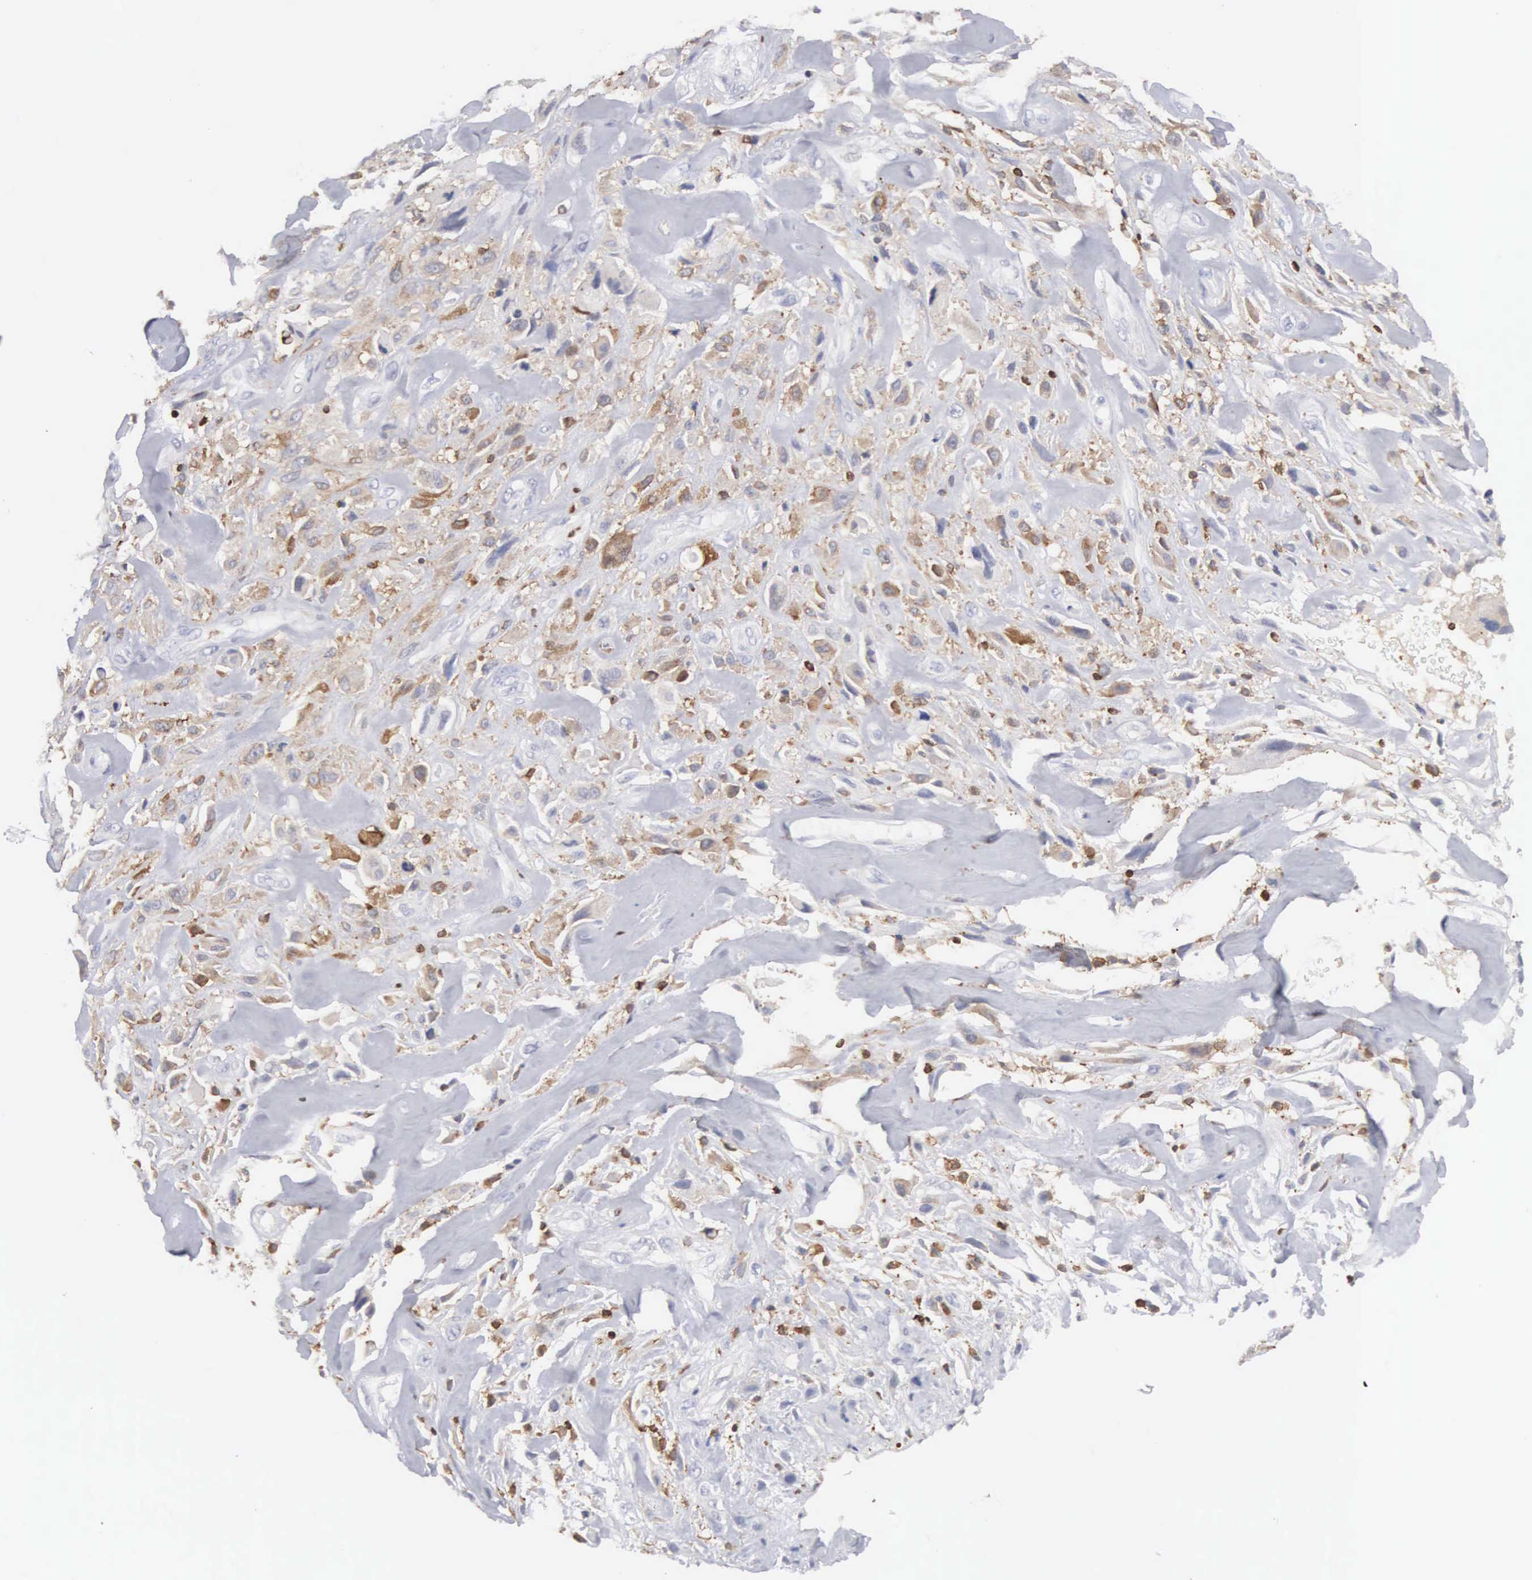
{"staining": {"intensity": "moderate", "quantity": ">75%", "location": "cytoplasmic/membranous"}, "tissue": "breast cancer", "cell_type": "Tumor cells", "image_type": "cancer", "snomed": [{"axis": "morphology", "description": "Duct carcinoma"}, {"axis": "topography", "description": "Breast"}], "caption": "Moderate cytoplasmic/membranous expression for a protein is present in approximately >75% of tumor cells of breast cancer using immunohistochemistry.", "gene": "SH3BP1", "patient": {"sex": "female", "age": 58}}